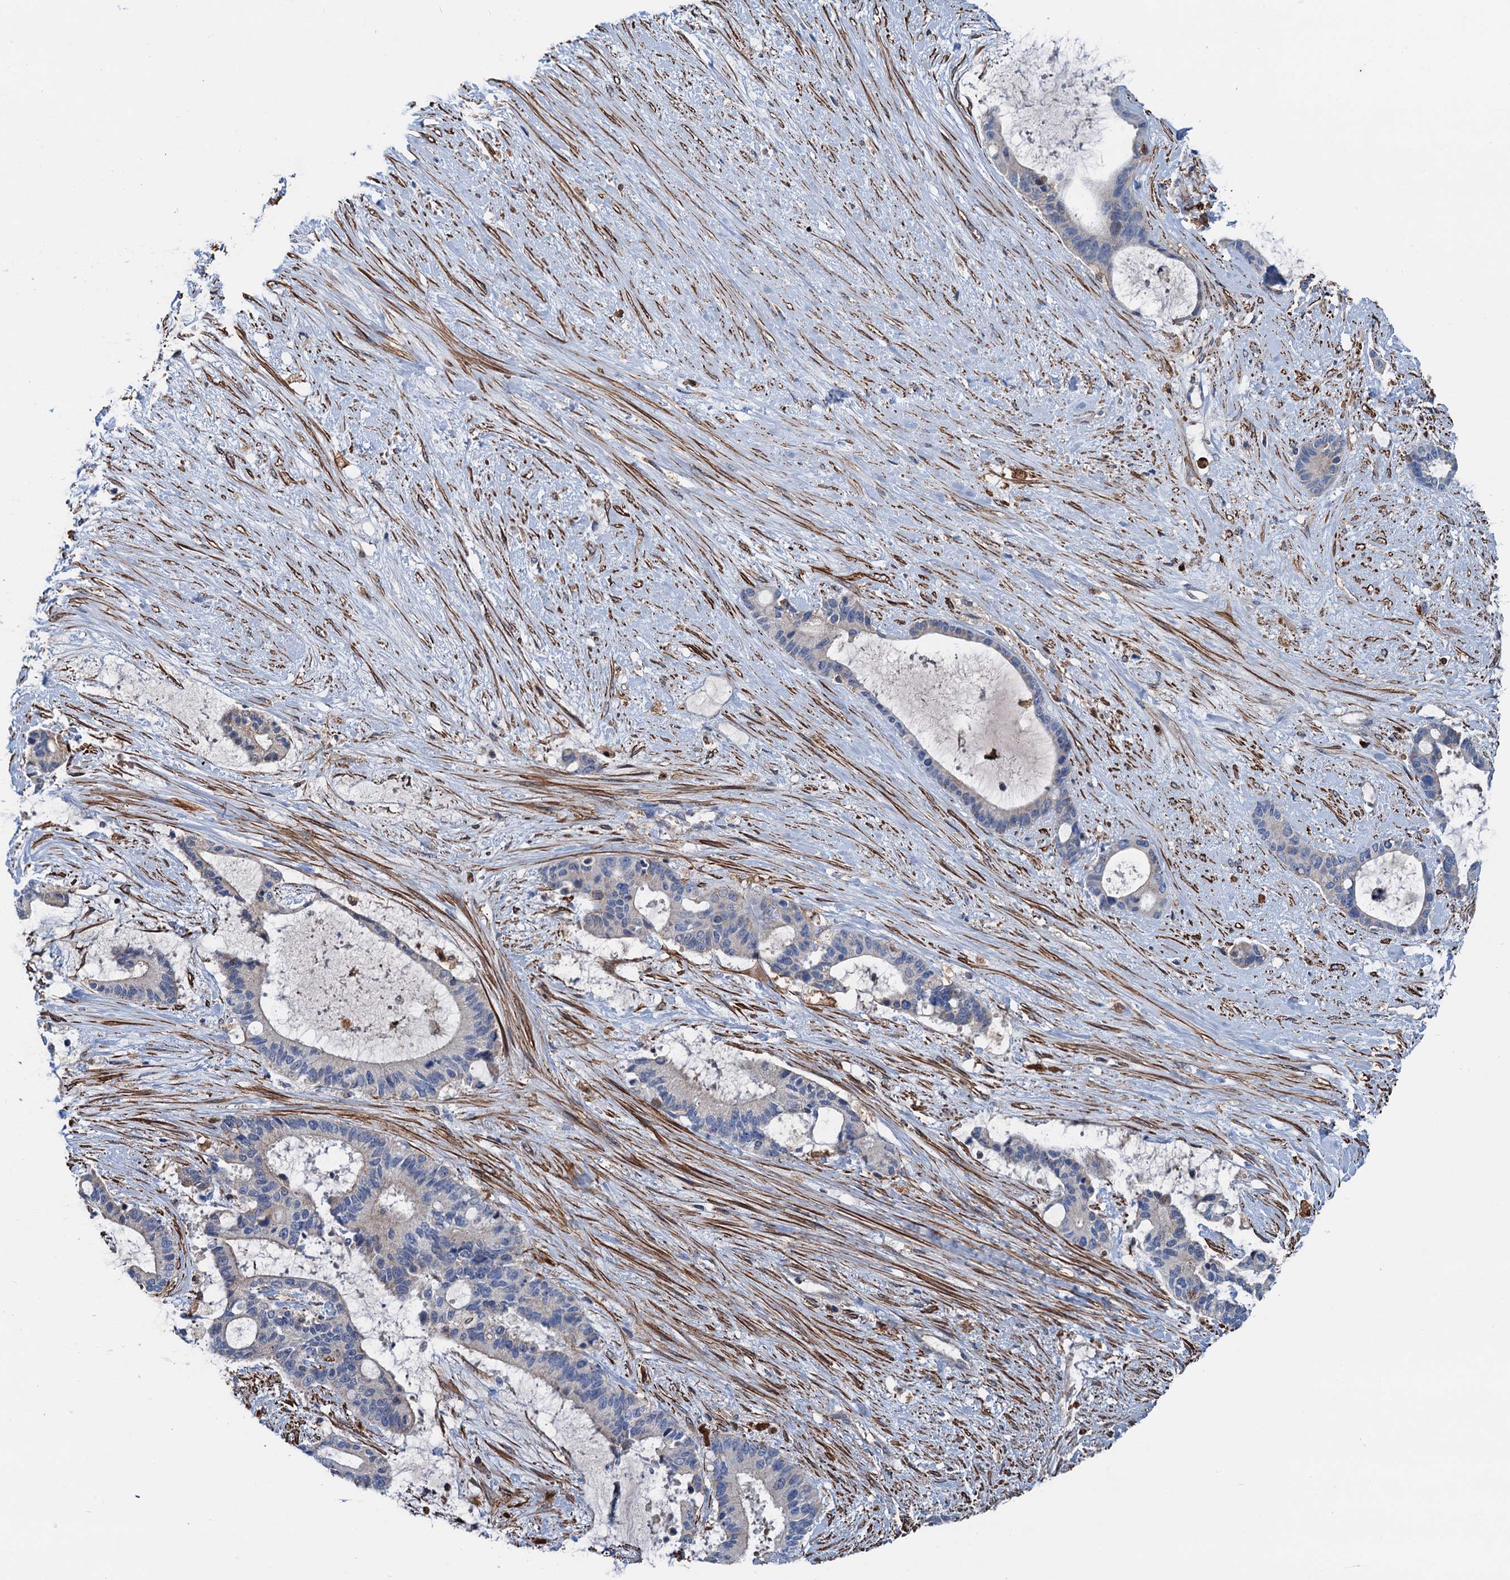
{"staining": {"intensity": "negative", "quantity": "none", "location": "none"}, "tissue": "liver cancer", "cell_type": "Tumor cells", "image_type": "cancer", "snomed": [{"axis": "morphology", "description": "Normal tissue, NOS"}, {"axis": "morphology", "description": "Cholangiocarcinoma"}, {"axis": "topography", "description": "Liver"}, {"axis": "topography", "description": "Peripheral nerve tissue"}], "caption": "Immunohistochemistry (IHC) of human liver cholangiocarcinoma demonstrates no expression in tumor cells.", "gene": "CSTPP1", "patient": {"sex": "female", "age": 73}}